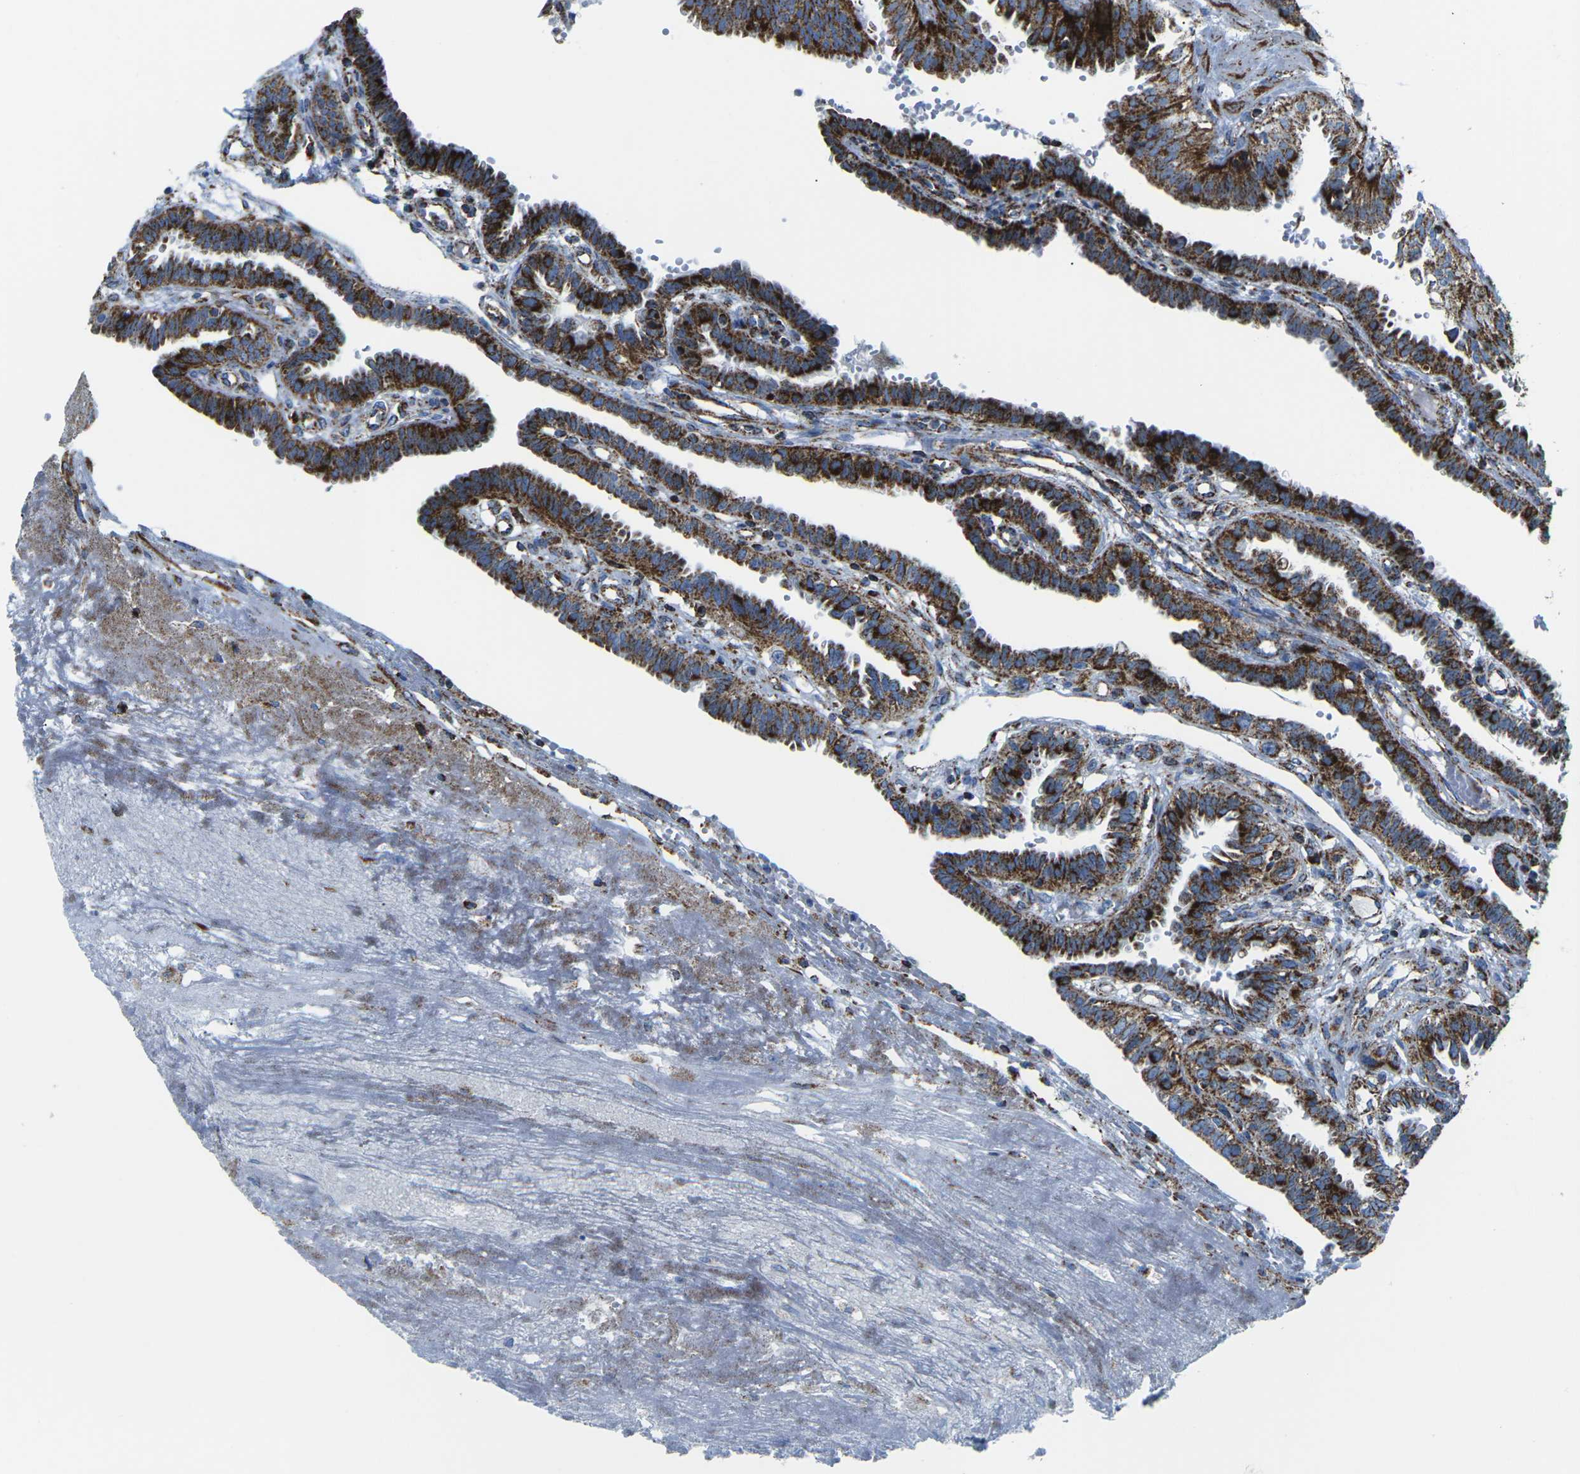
{"staining": {"intensity": "strong", "quantity": ">75%", "location": "cytoplasmic/membranous"}, "tissue": "fallopian tube", "cell_type": "Glandular cells", "image_type": "normal", "snomed": [{"axis": "morphology", "description": "Normal tissue, NOS"}, {"axis": "topography", "description": "Fallopian tube"}, {"axis": "topography", "description": "Placenta"}], "caption": "High-magnification brightfield microscopy of benign fallopian tube stained with DAB (3,3'-diaminobenzidine) (brown) and counterstained with hematoxylin (blue). glandular cells exhibit strong cytoplasmic/membranous positivity is present in about>75% of cells.", "gene": "MT", "patient": {"sex": "female", "age": 34}}